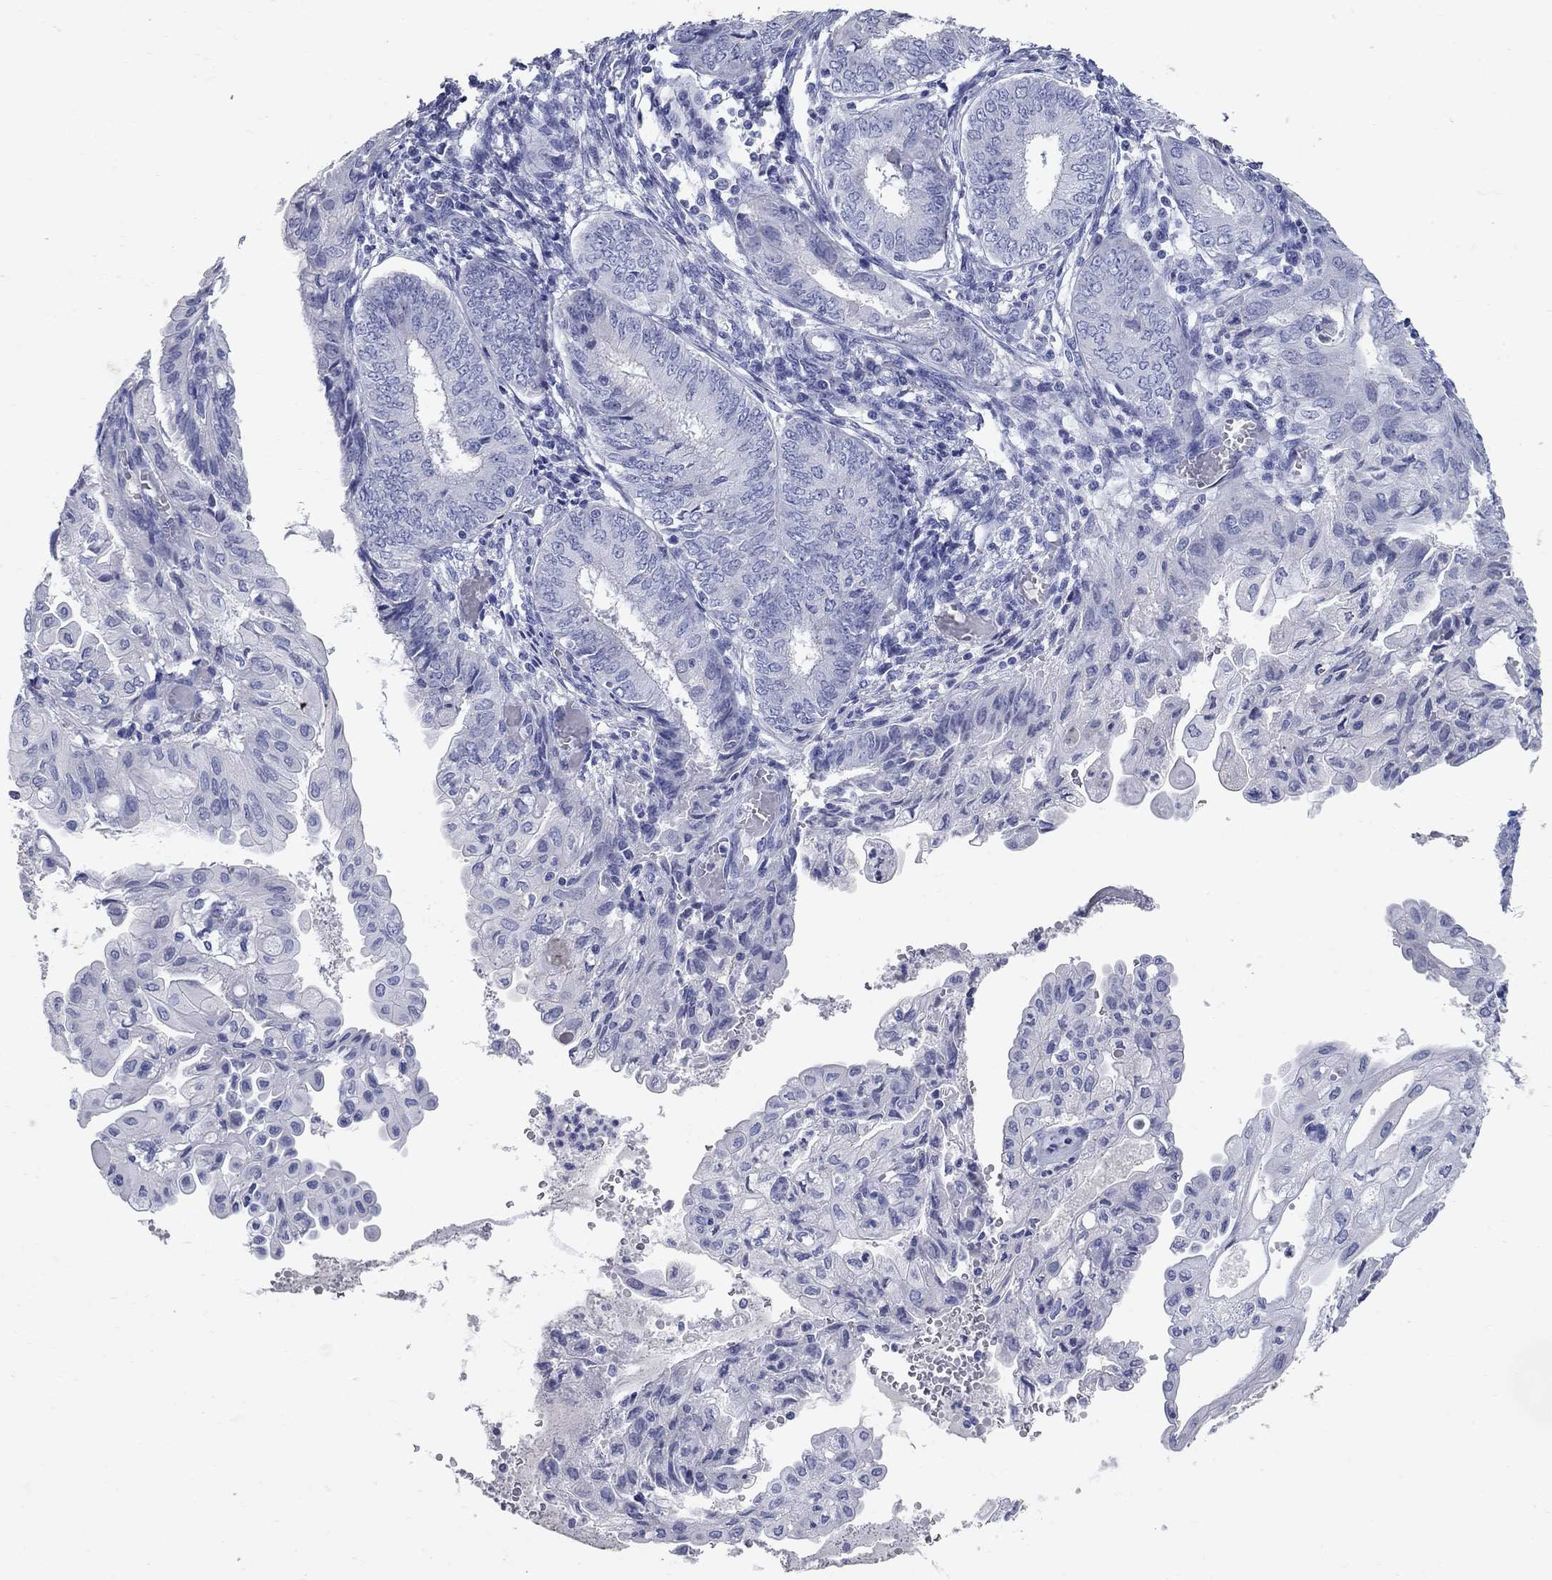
{"staining": {"intensity": "negative", "quantity": "none", "location": "none"}, "tissue": "endometrial cancer", "cell_type": "Tumor cells", "image_type": "cancer", "snomed": [{"axis": "morphology", "description": "Adenocarcinoma, NOS"}, {"axis": "topography", "description": "Endometrium"}], "caption": "A high-resolution photomicrograph shows IHC staining of adenocarcinoma (endometrial), which shows no significant expression in tumor cells. (DAB (3,3'-diaminobenzidine) IHC, high magnification).", "gene": "AOX1", "patient": {"sex": "female", "age": 68}}